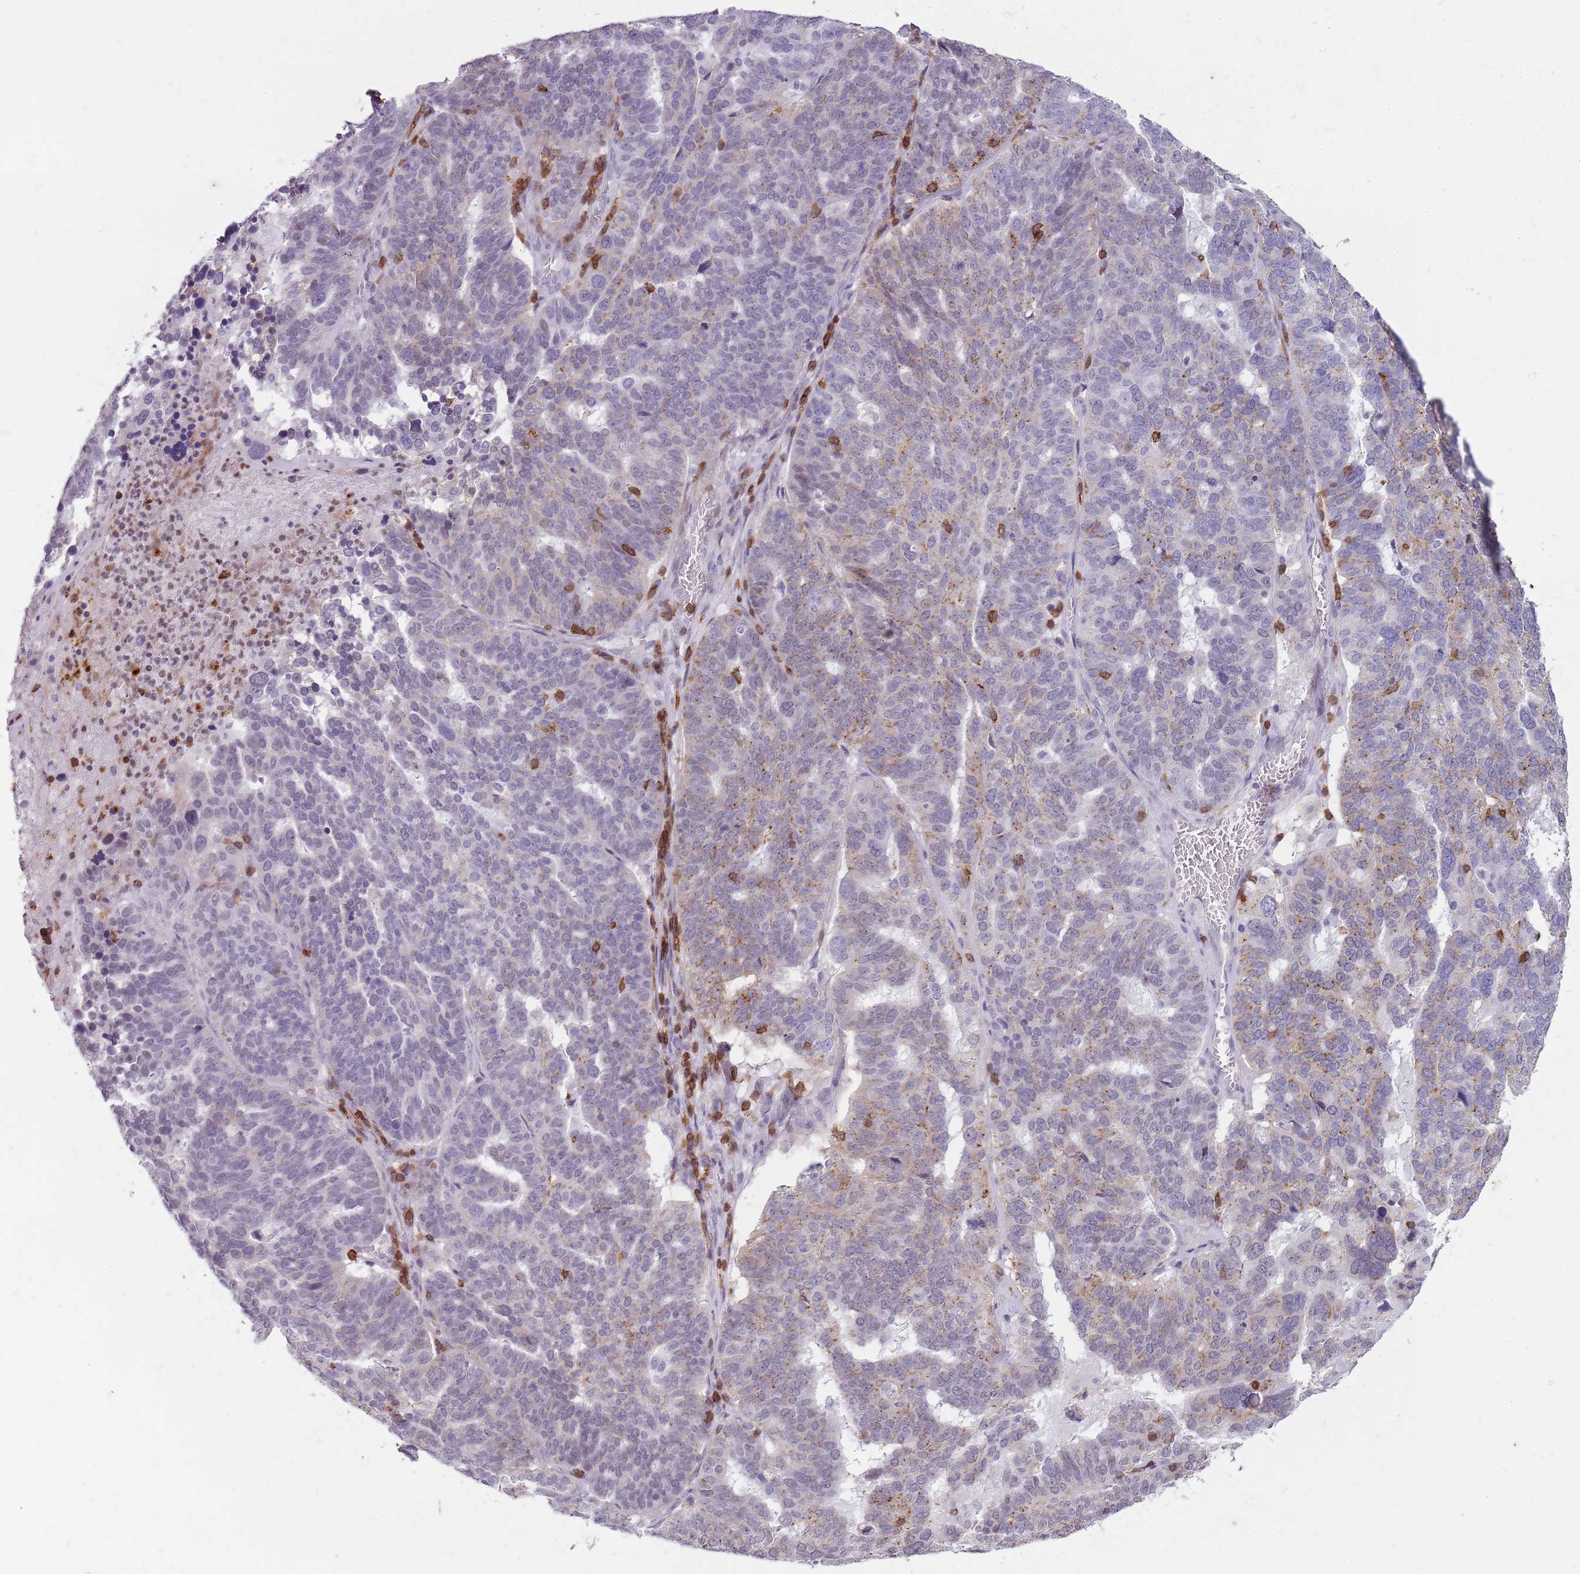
{"staining": {"intensity": "weak", "quantity": "<25%", "location": "cytoplasmic/membranous"}, "tissue": "ovarian cancer", "cell_type": "Tumor cells", "image_type": "cancer", "snomed": [{"axis": "morphology", "description": "Cystadenocarcinoma, serous, NOS"}, {"axis": "topography", "description": "Ovary"}], "caption": "The histopathology image shows no staining of tumor cells in ovarian cancer (serous cystadenocarcinoma).", "gene": "ZNF583", "patient": {"sex": "female", "age": 59}}